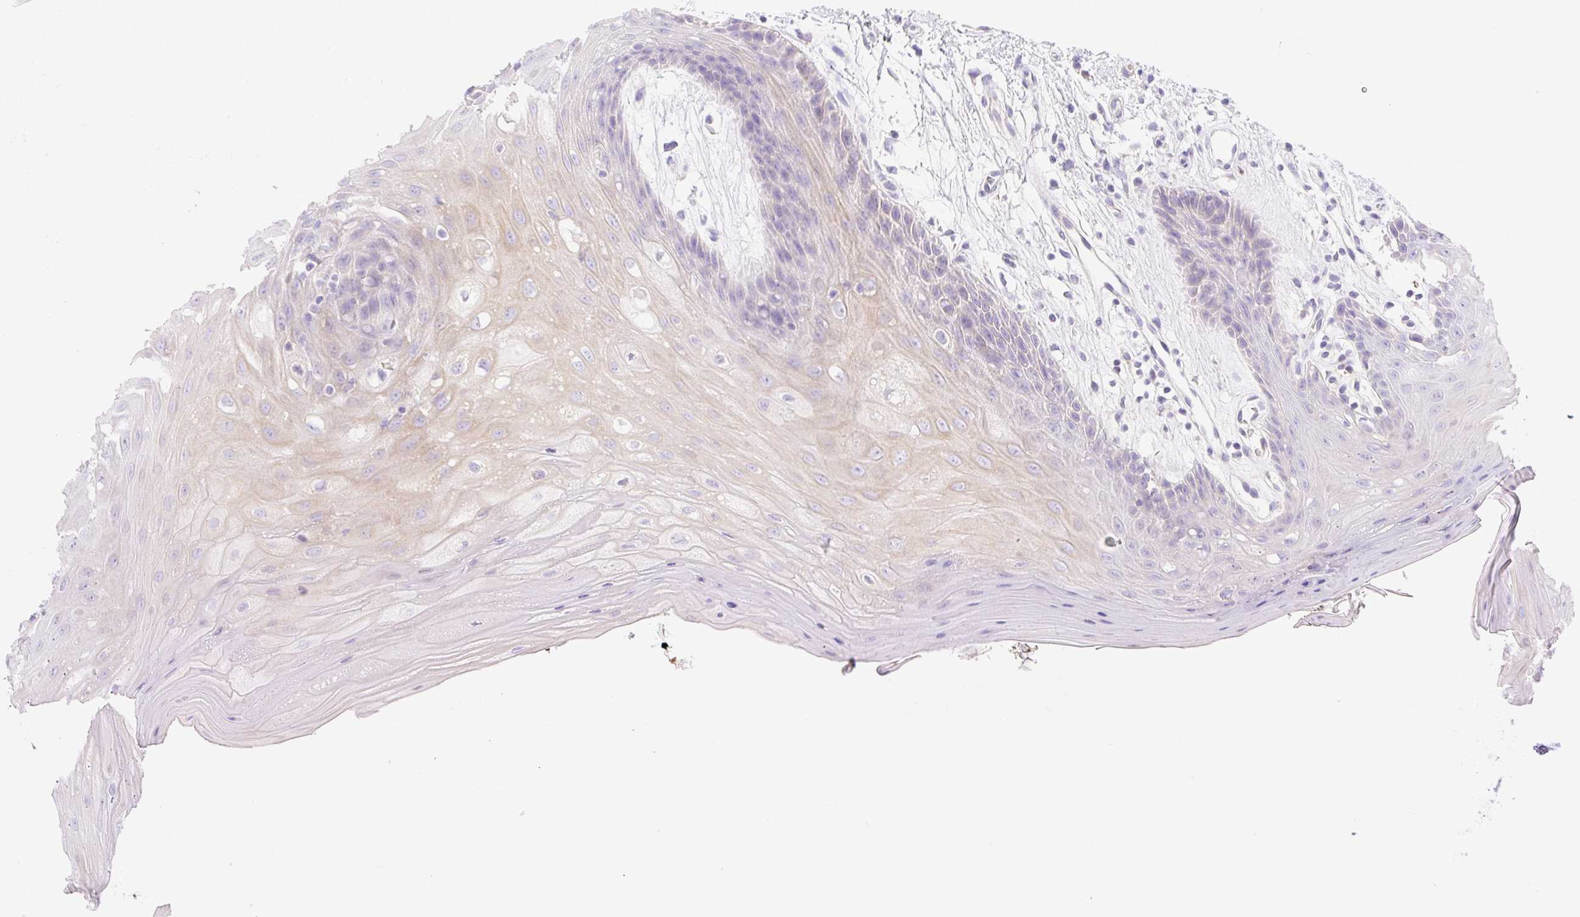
{"staining": {"intensity": "negative", "quantity": "none", "location": "none"}, "tissue": "oral mucosa", "cell_type": "Squamous epithelial cells", "image_type": "normal", "snomed": [{"axis": "morphology", "description": "Normal tissue, NOS"}, {"axis": "topography", "description": "Oral tissue"}, {"axis": "topography", "description": "Tounge, NOS"}], "caption": "High power microscopy photomicrograph of an IHC photomicrograph of normal oral mucosa, revealing no significant staining in squamous epithelial cells.", "gene": "DENND5A", "patient": {"sex": "female", "age": 59}}